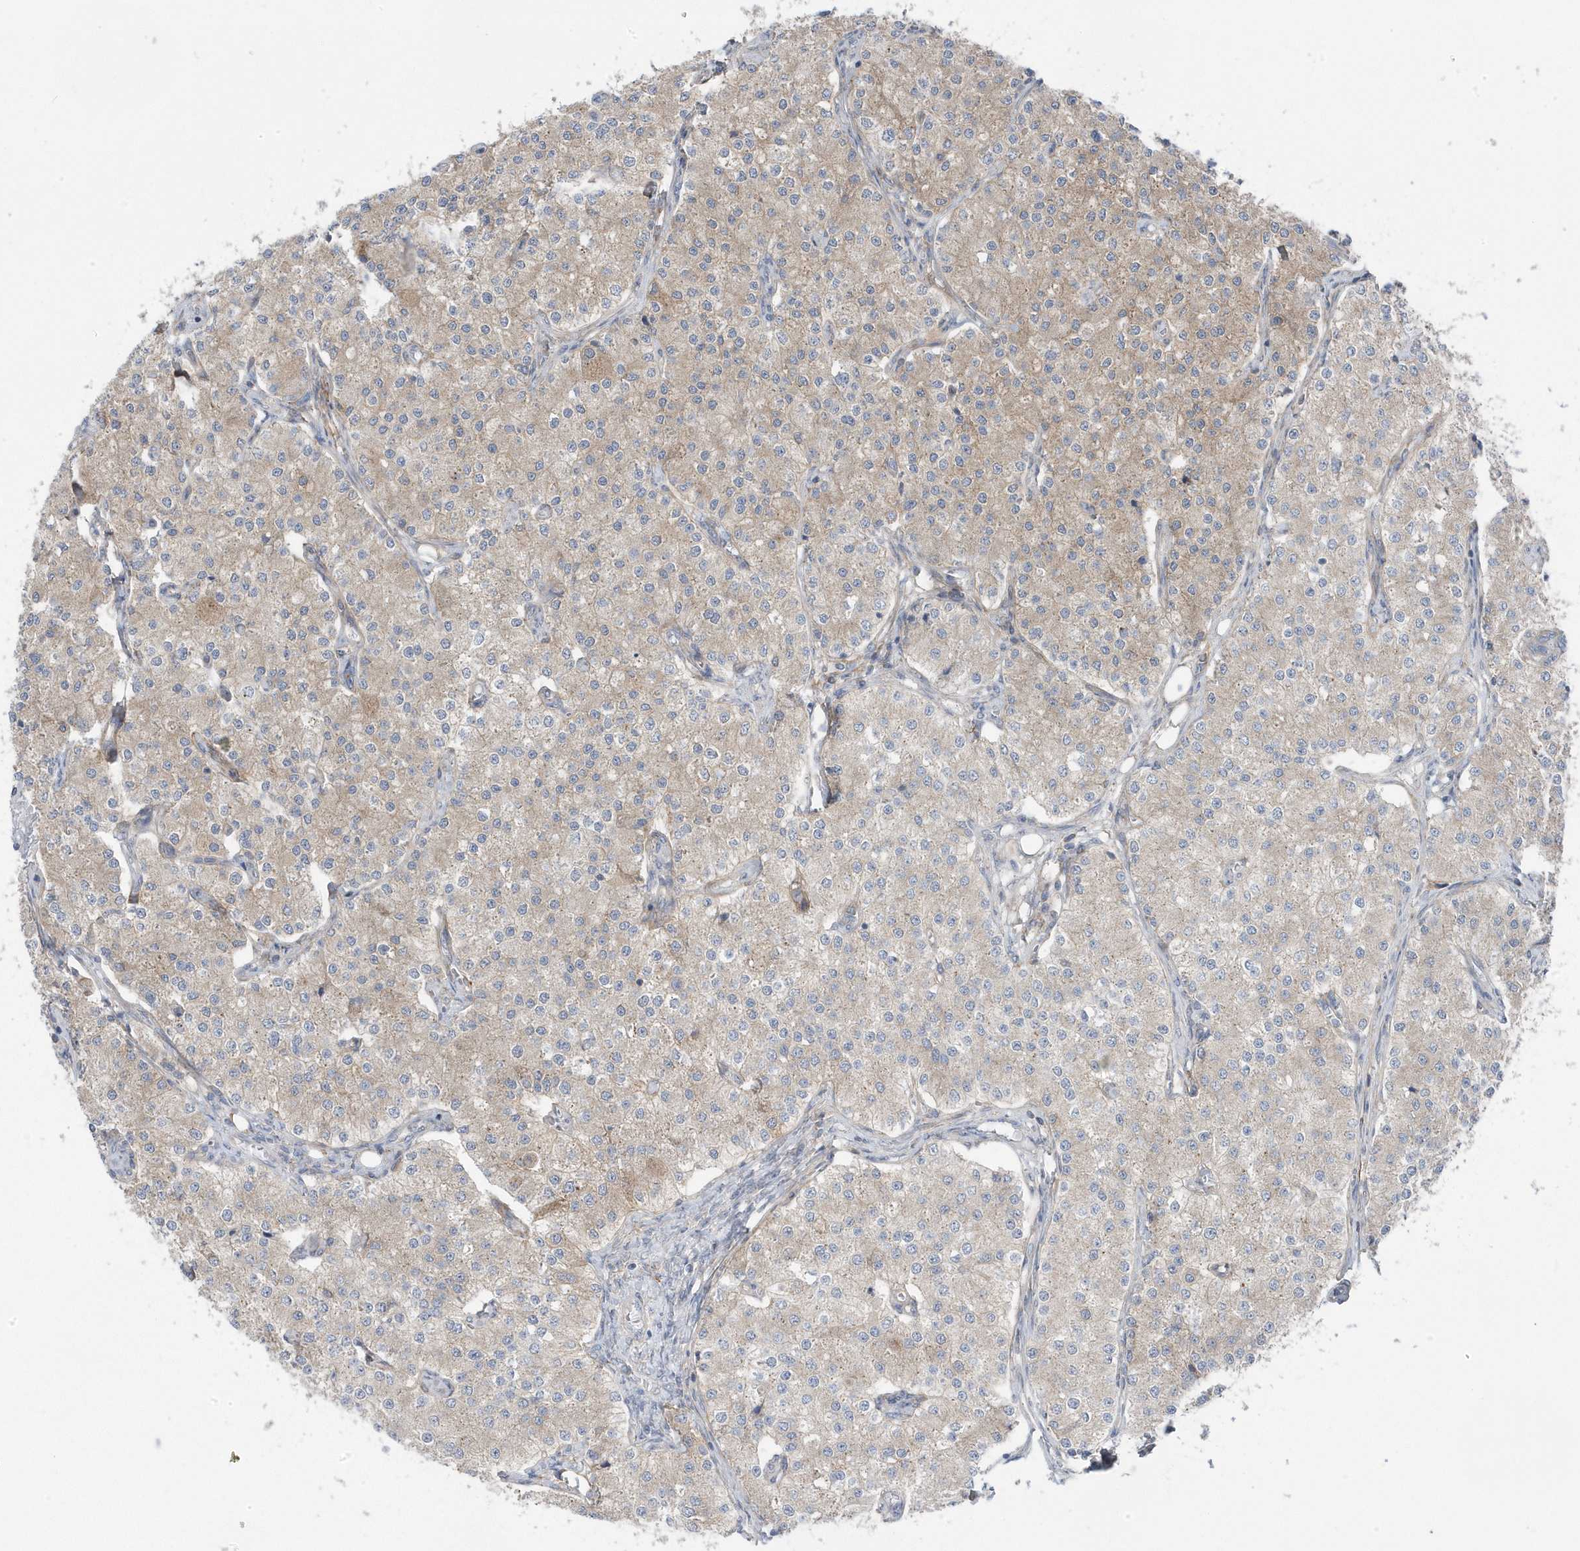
{"staining": {"intensity": "weak", "quantity": ">75%", "location": "cytoplasmic/membranous"}, "tissue": "carcinoid", "cell_type": "Tumor cells", "image_type": "cancer", "snomed": [{"axis": "morphology", "description": "Carcinoid, malignant, NOS"}, {"axis": "topography", "description": "Colon"}], "caption": "An image of malignant carcinoid stained for a protein reveals weak cytoplasmic/membranous brown staining in tumor cells. (Stains: DAB in brown, nuclei in blue, Microscopy: brightfield microscopy at high magnification).", "gene": "ANAPC1", "patient": {"sex": "female", "age": 52}}